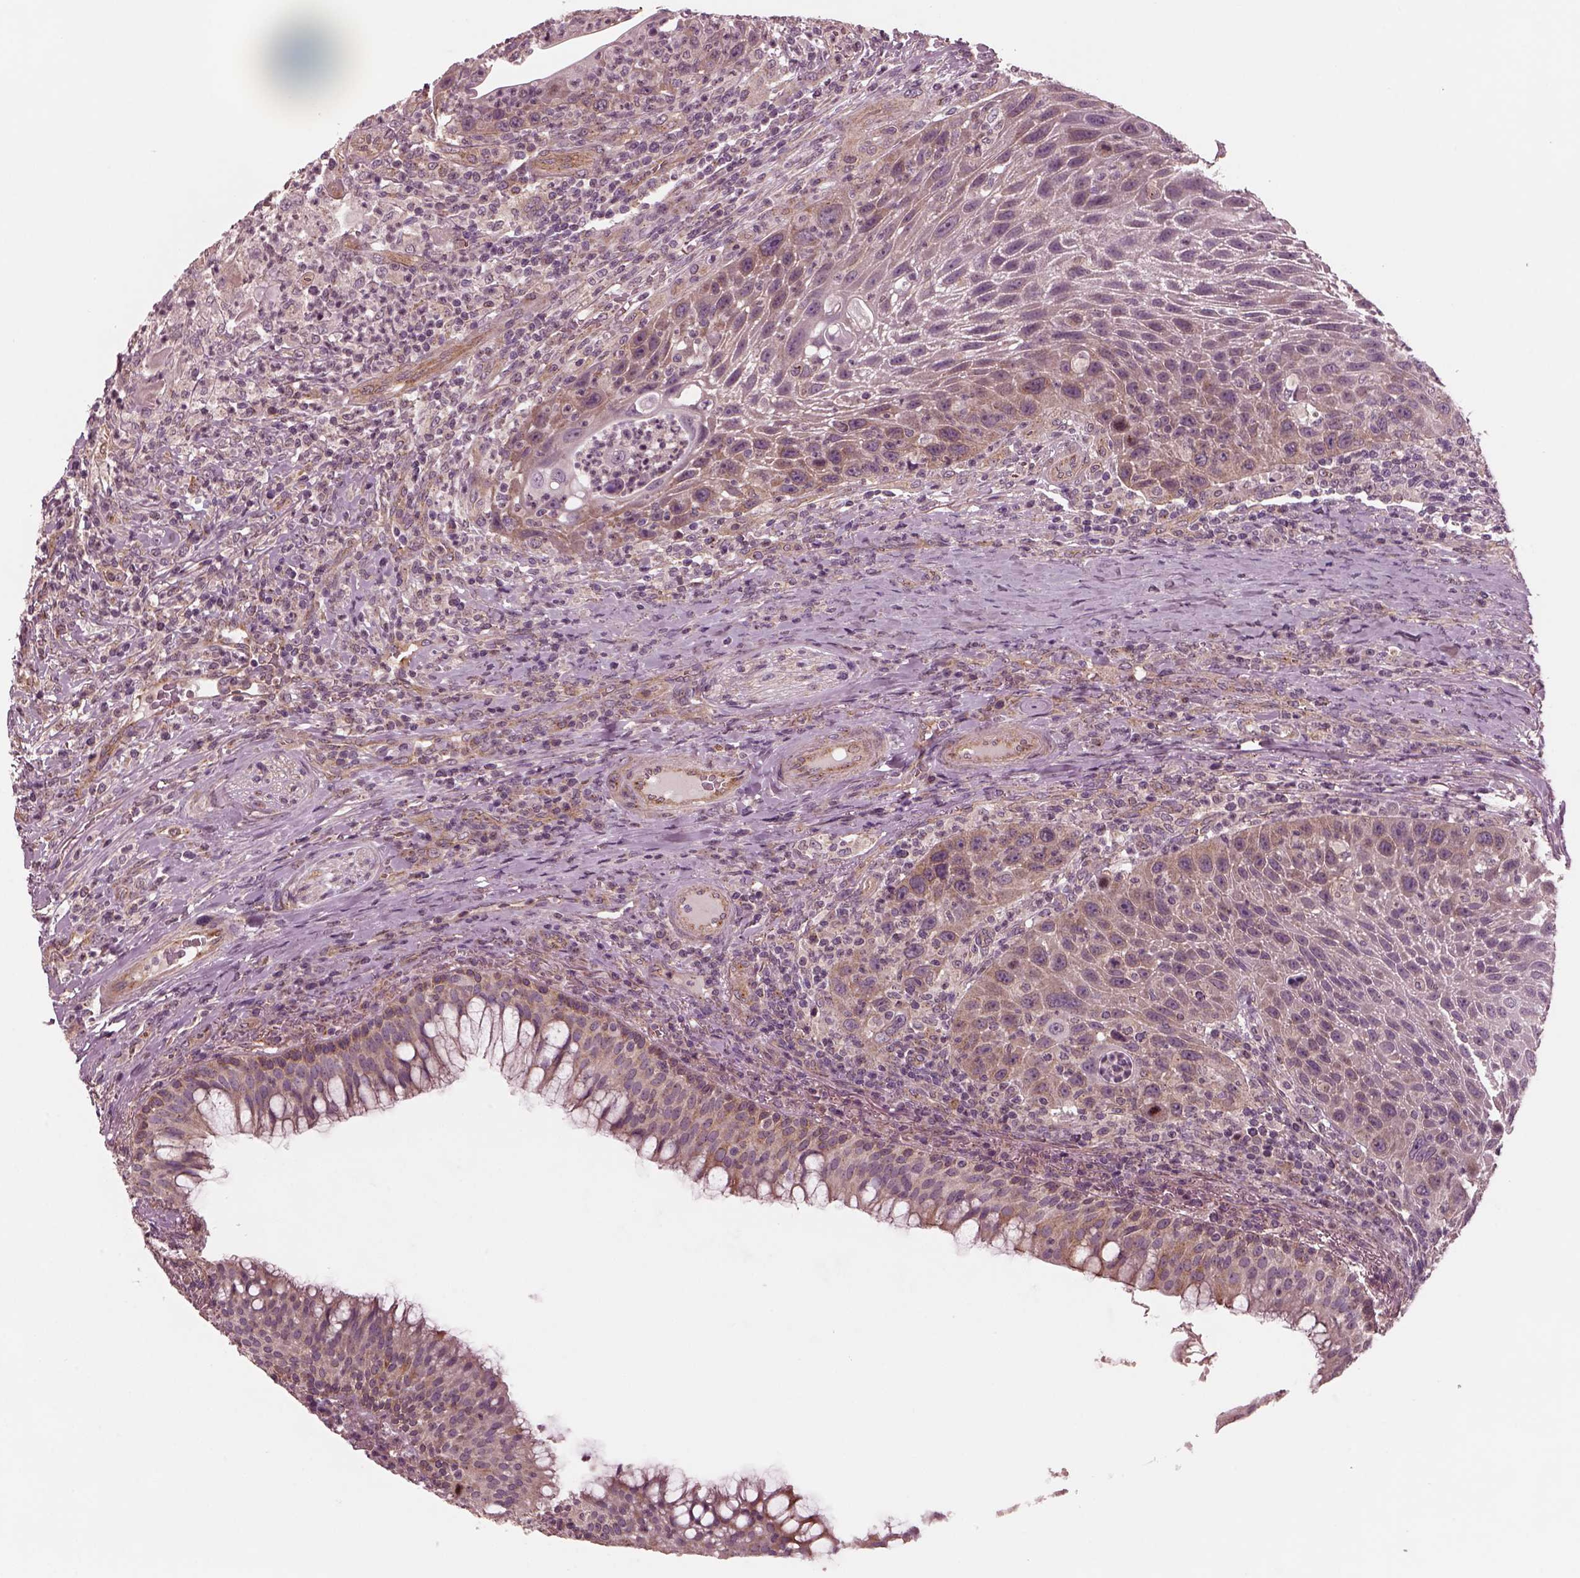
{"staining": {"intensity": "moderate", "quantity": ">75%", "location": "cytoplasmic/membranous"}, "tissue": "head and neck cancer", "cell_type": "Tumor cells", "image_type": "cancer", "snomed": [{"axis": "morphology", "description": "Squamous cell carcinoma, NOS"}, {"axis": "topography", "description": "Head-Neck"}], "caption": "Moderate cytoplasmic/membranous staining is present in approximately >75% of tumor cells in head and neck cancer (squamous cell carcinoma).", "gene": "TUBG1", "patient": {"sex": "male", "age": 69}}